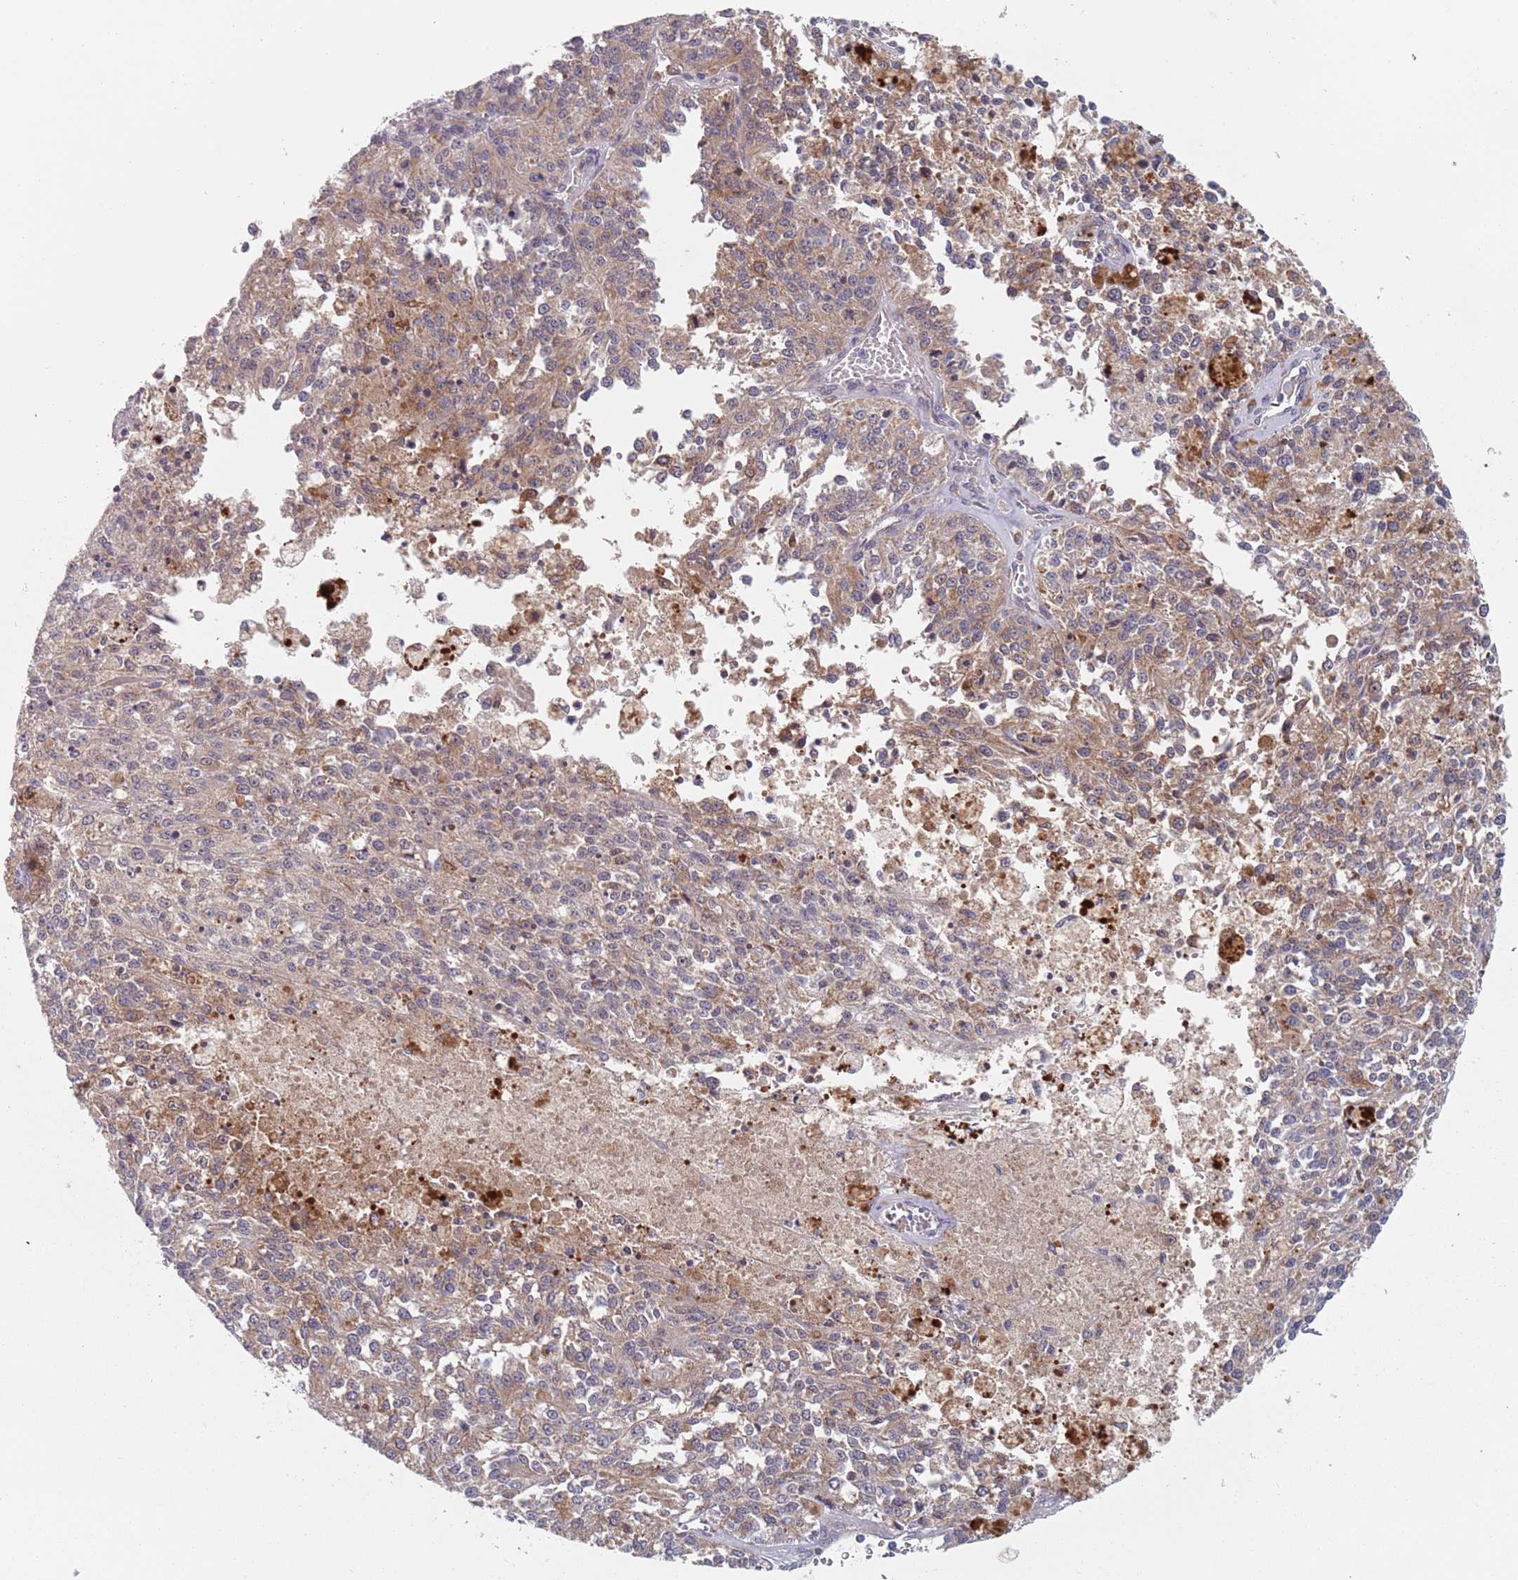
{"staining": {"intensity": "weak", "quantity": "25%-75%", "location": "cytoplasmic/membranous"}, "tissue": "melanoma", "cell_type": "Tumor cells", "image_type": "cancer", "snomed": [{"axis": "morphology", "description": "Malignant melanoma, NOS"}, {"axis": "topography", "description": "Skin"}], "caption": "An immunohistochemistry image of tumor tissue is shown. Protein staining in brown shows weak cytoplasmic/membranous positivity in melanoma within tumor cells.", "gene": "ZNF140", "patient": {"sex": "female", "age": 64}}